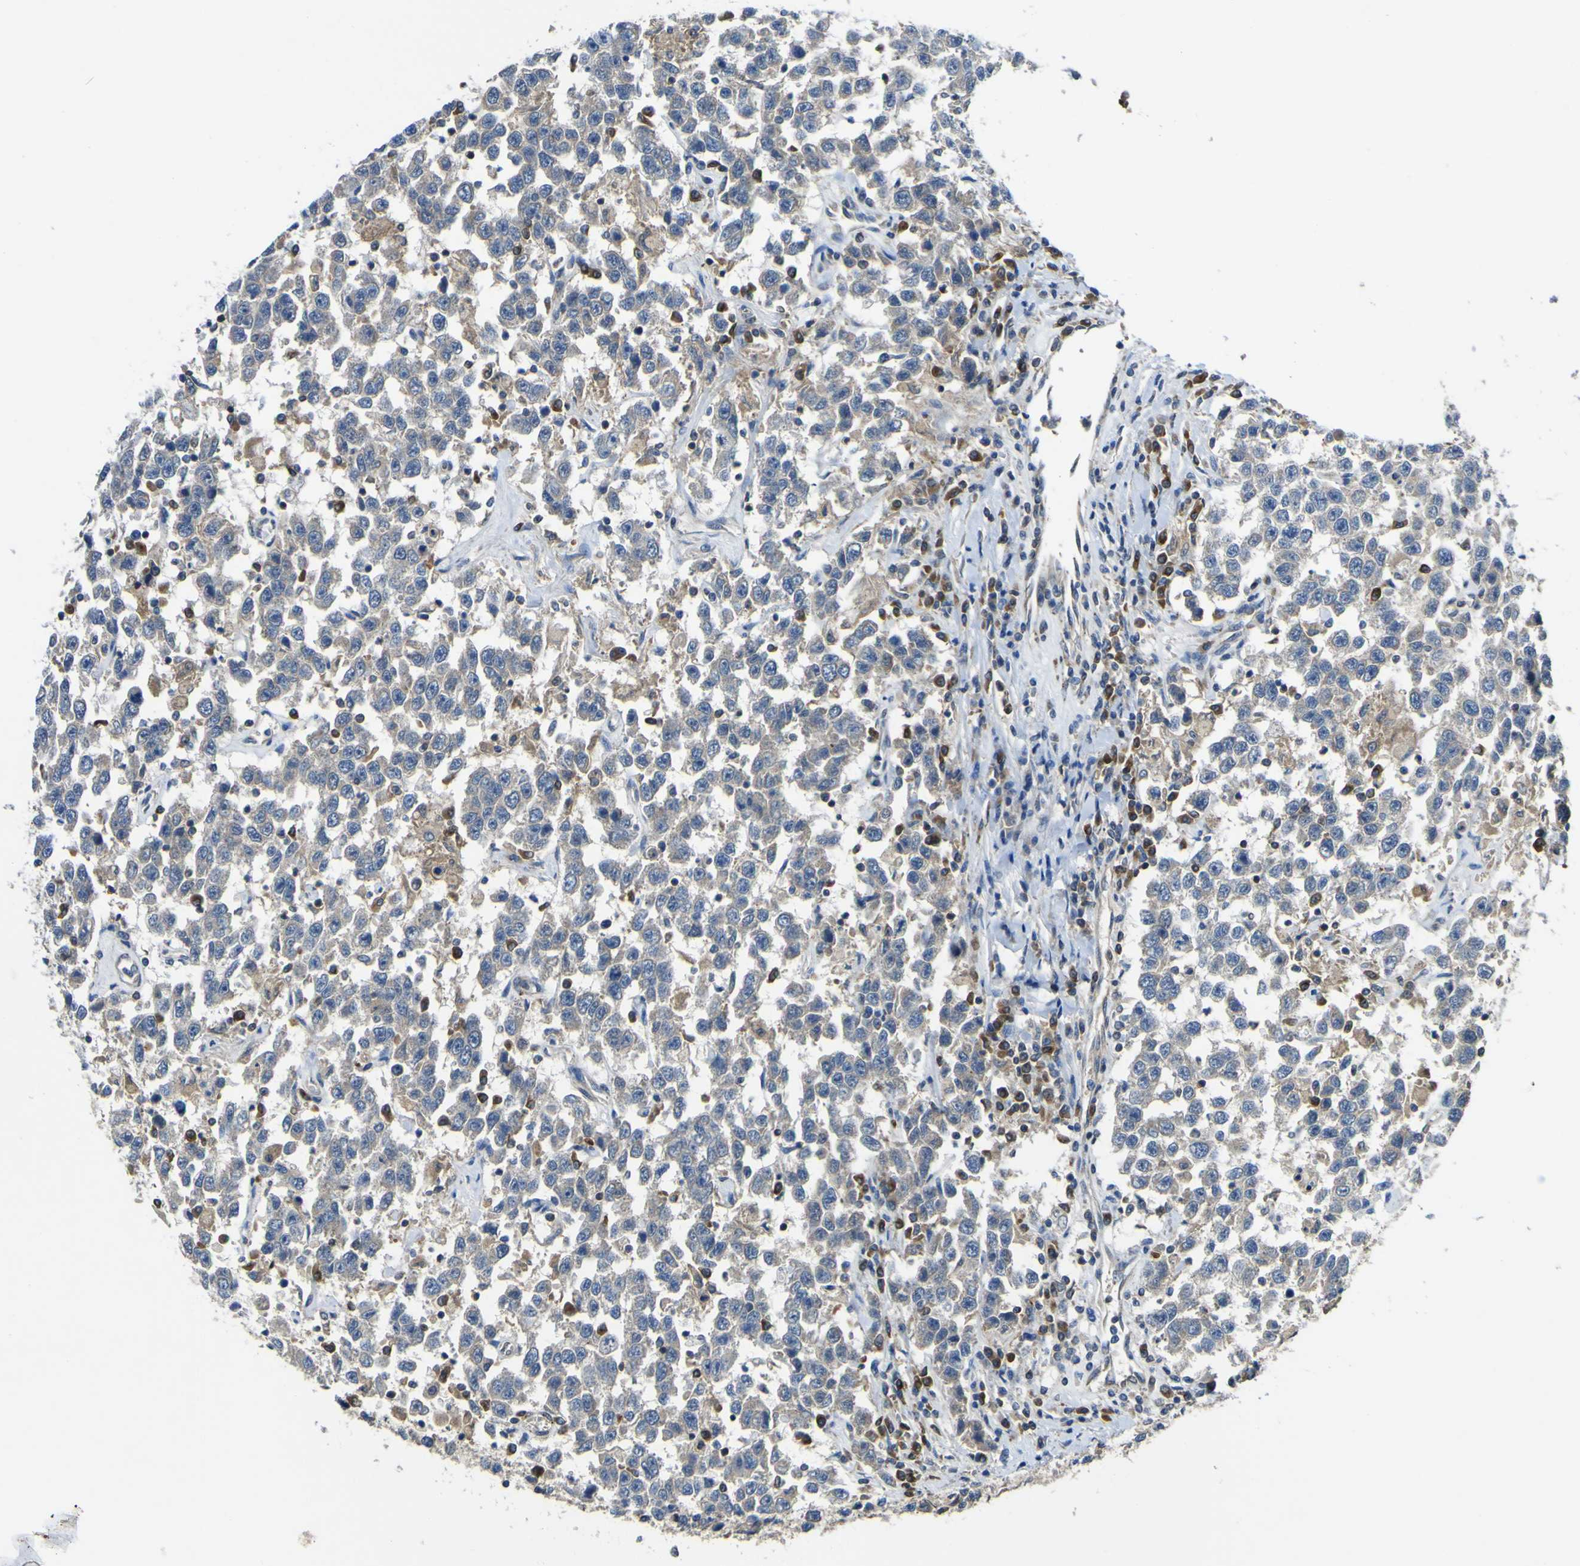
{"staining": {"intensity": "negative", "quantity": "none", "location": "none"}, "tissue": "testis cancer", "cell_type": "Tumor cells", "image_type": "cancer", "snomed": [{"axis": "morphology", "description": "Seminoma, NOS"}, {"axis": "topography", "description": "Testis"}], "caption": "Testis seminoma stained for a protein using IHC displays no positivity tumor cells.", "gene": "EML2", "patient": {"sex": "male", "age": 41}}